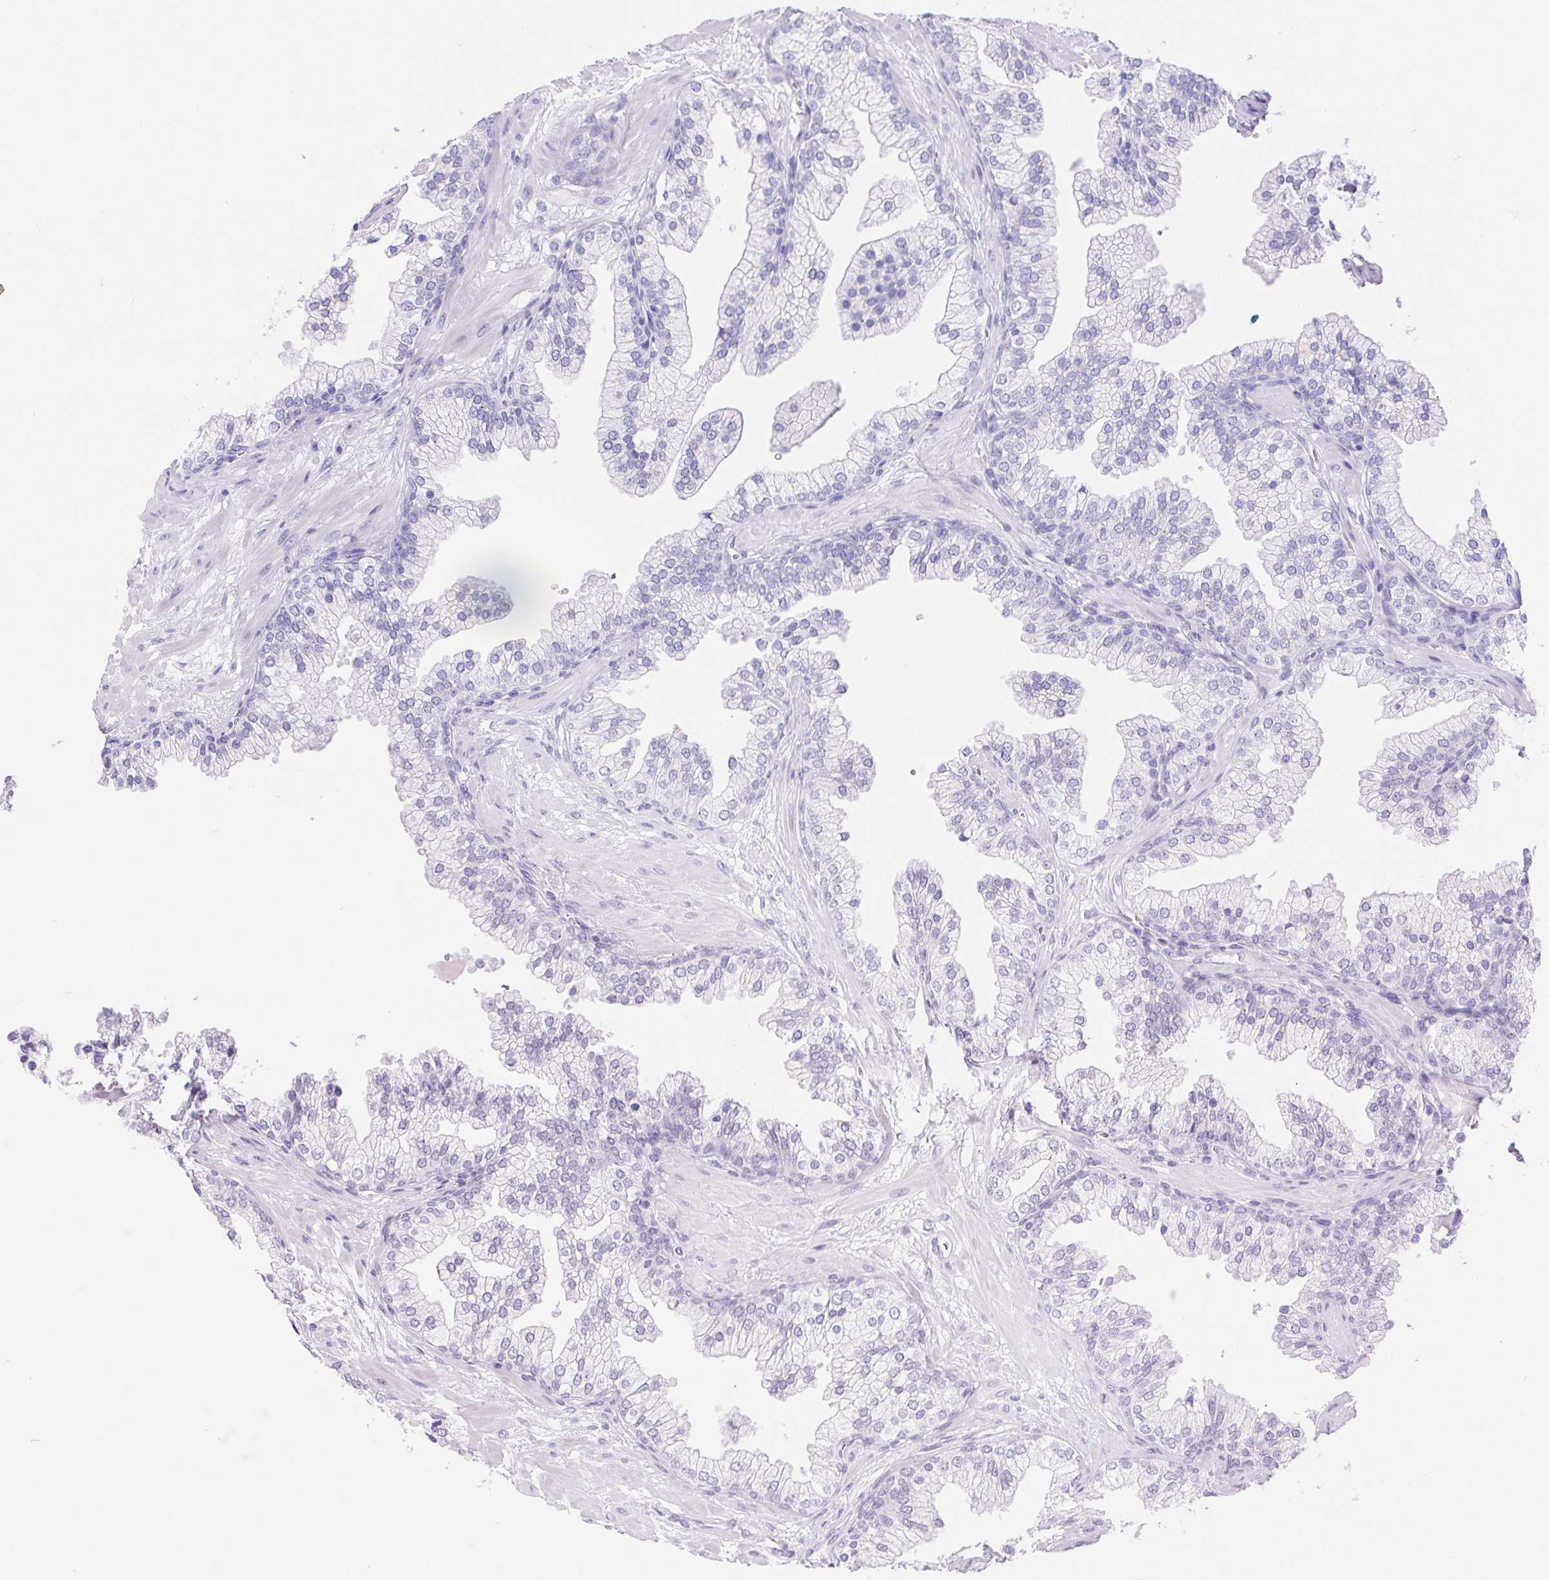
{"staining": {"intensity": "negative", "quantity": "none", "location": "none"}, "tissue": "prostate", "cell_type": "Glandular cells", "image_type": "normal", "snomed": [{"axis": "morphology", "description": "Normal tissue, NOS"}, {"axis": "topography", "description": "Prostate"}, {"axis": "topography", "description": "Peripheral nerve tissue"}], "caption": "The micrograph demonstrates no significant positivity in glandular cells of prostate.", "gene": "PNLIP", "patient": {"sex": "male", "age": 61}}